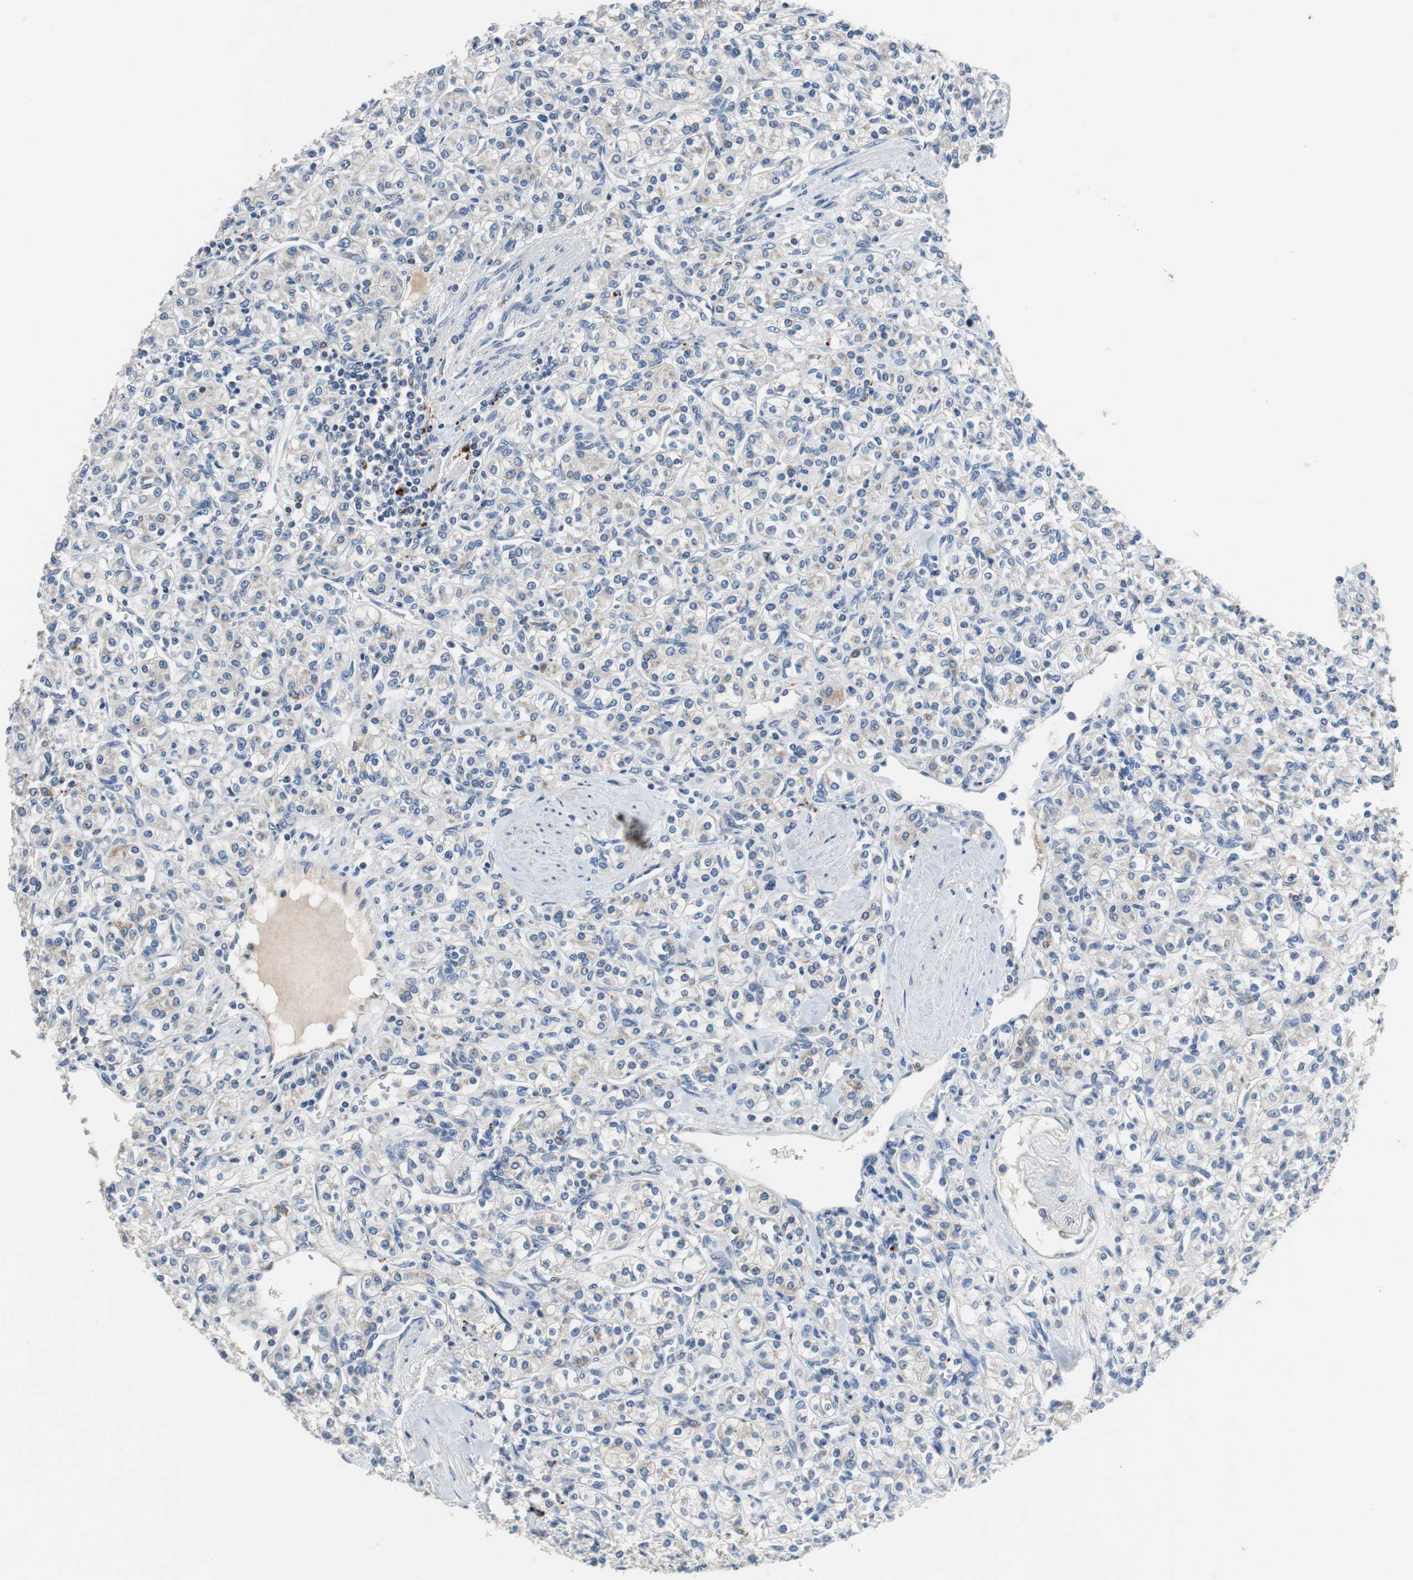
{"staining": {"intensity": "weak", "quantity": "25%-75%", "location": "cytoplasmic/membranous"}, "tissue": "renal cancer", "cell_type": "Tumor cells", "image_type": "cancer", "snomed": [{"axis": "morphology", "description": "Adenocarcinoma, NOS"}, {"axis": "topography", "description": "Kidney"}], "caption": "Protein expression analysis of human adenocarcinoma (renal) reveals weak cytoplasmic/membranous positivity in approximately 25%-75% of tumor cells. The staining is performed using DAB brown chromogen to label protein expression. The nuclei are counter-stained blue using hematoxylin.", "gene": "NLGN1", "patient": {"sex": "male", "age": 77}}